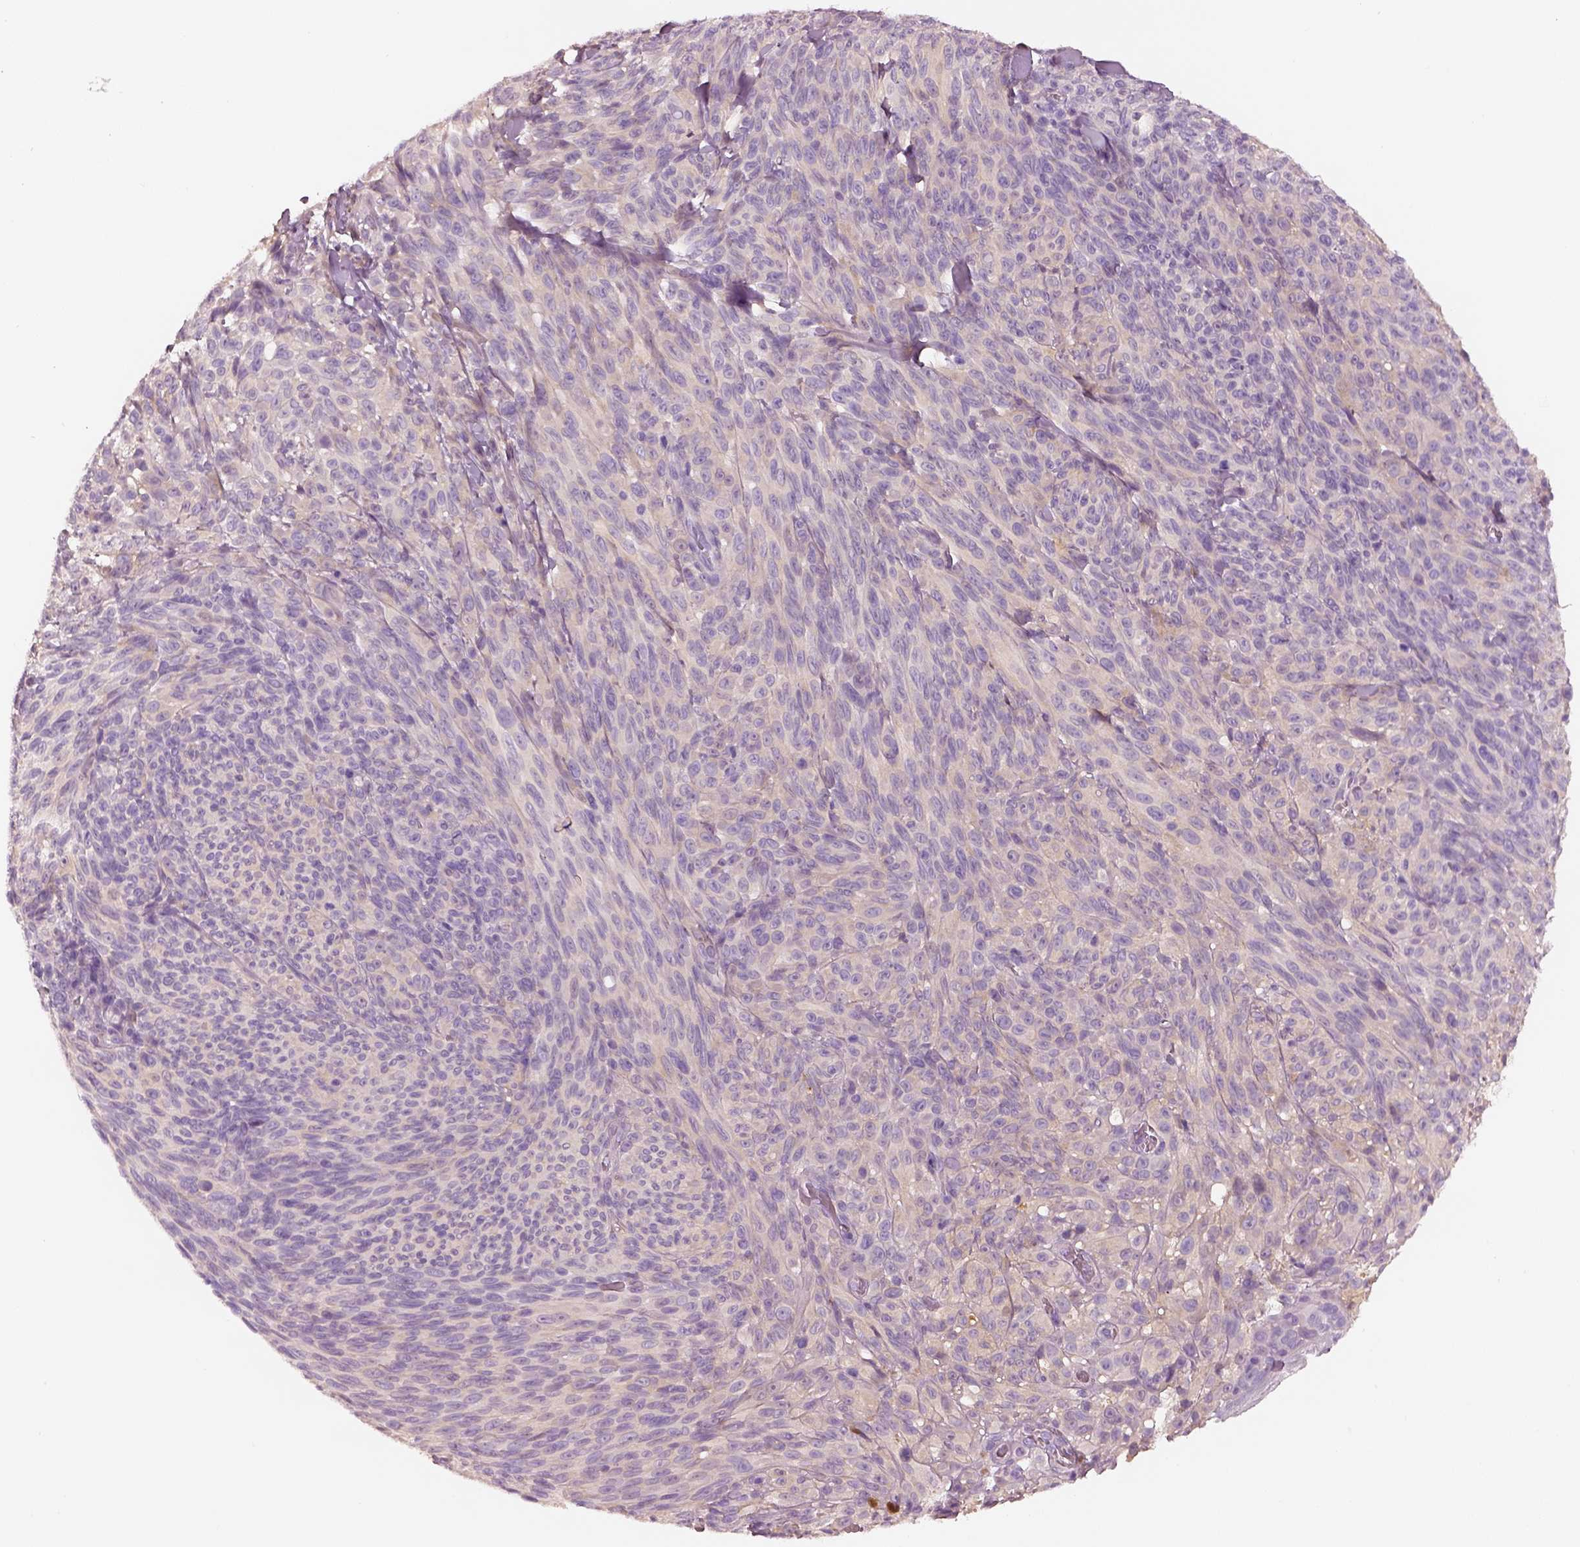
{"staining": {"intensity": "weak", "quantity": "25%-75%", "location": "cytoplasmic/membranous"}, "tissue": "melanoma", "cell_type": "Tumor cells", "image_type": "cancer", "snomed": [{"axis": "morphology", "description": "Malignant melanoma, NOS"}, {"axis": "topography", "description": "Skin"}], "caption": "Melanoma tissue exhibits weak cytoplasmic/membranous positivity in about 25%-75% of tumor cells", "gene": "ELSPBP1", "patient": {"sex": "male", "age": 83}}